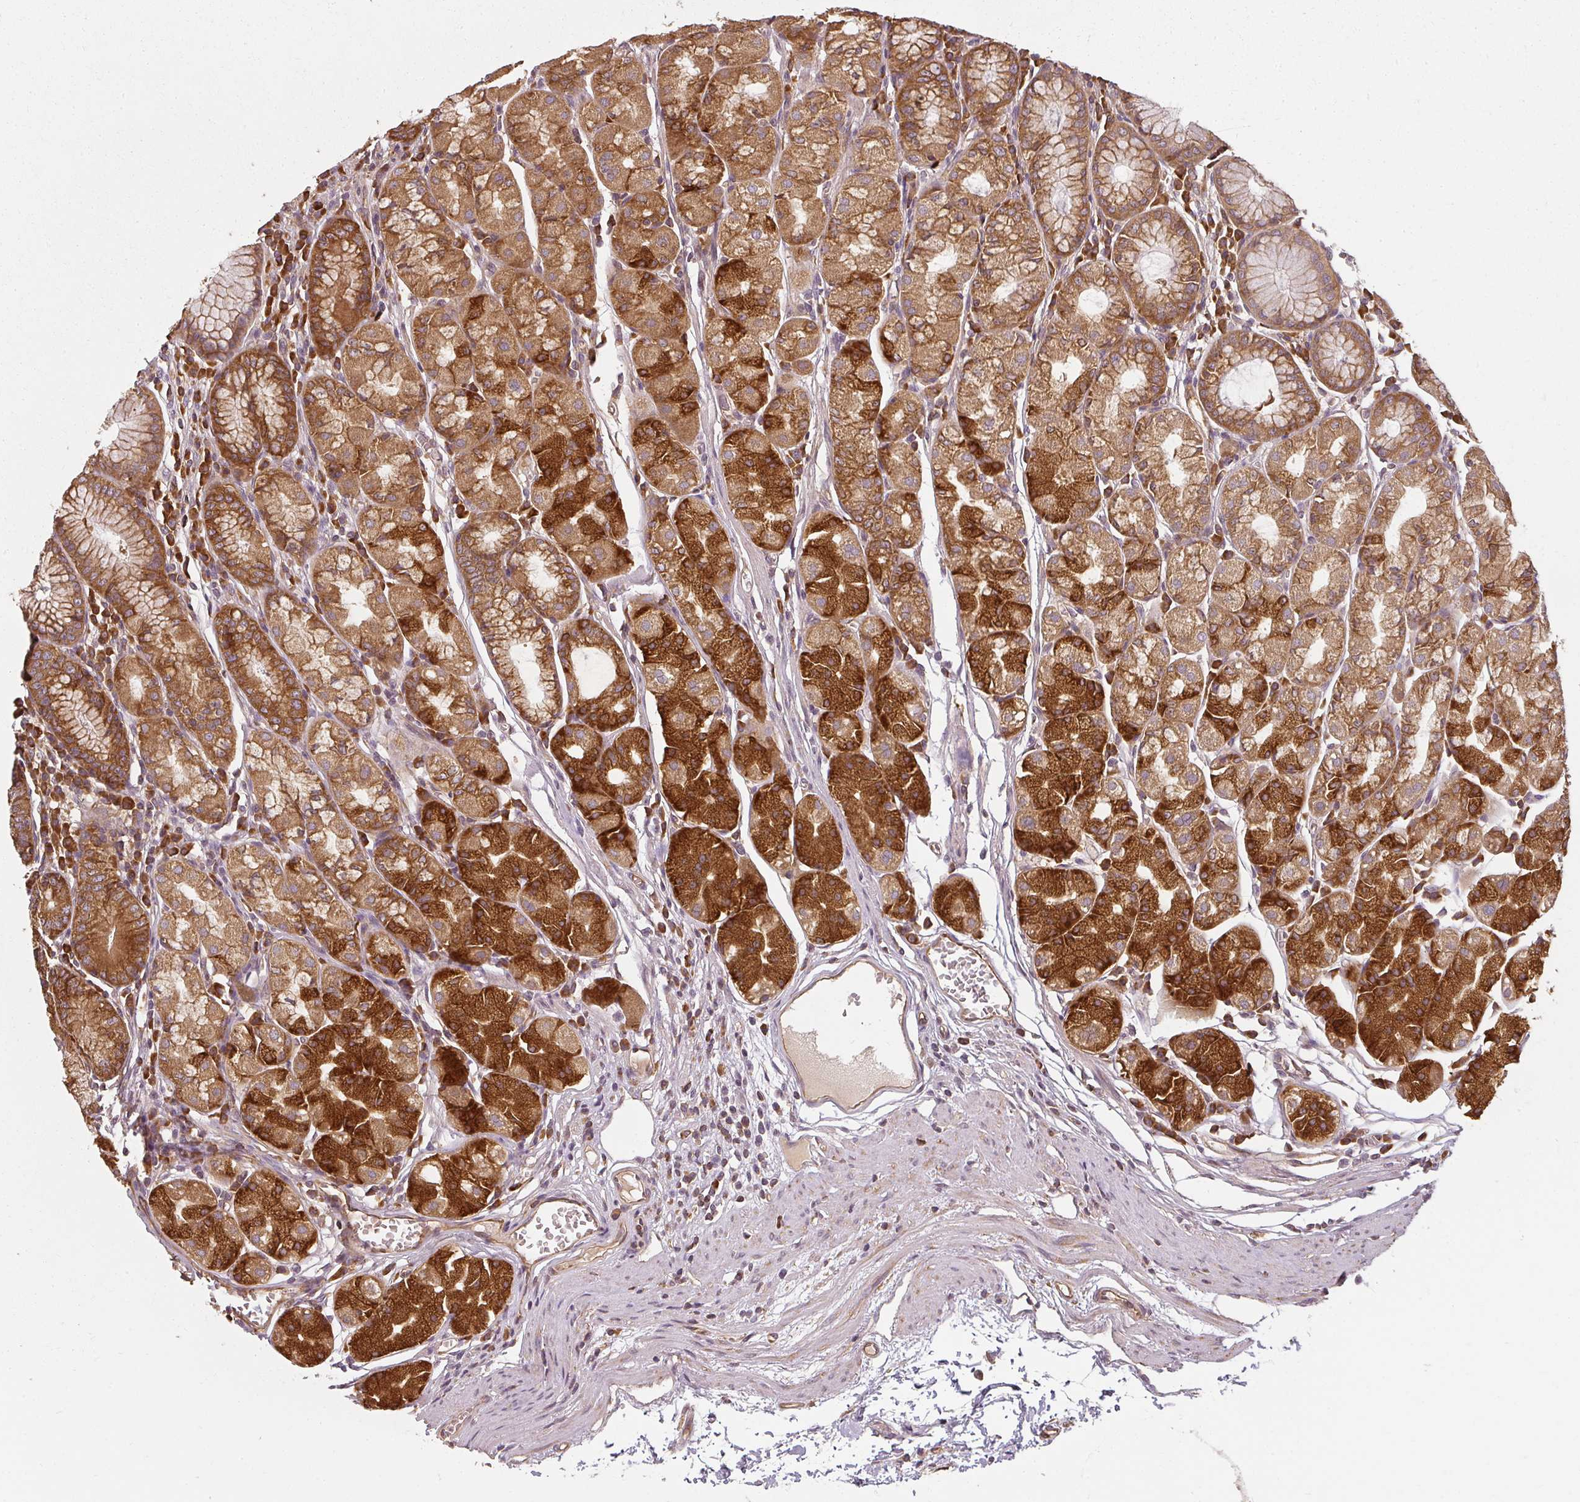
{"staining": {"intensity": "strong", "quantity": ">75%", "location": "cytoplasmic/membranous"}, "tissue": "stomach", "cell_type": "Glandular cells", "image_type": "normal", "snomed": [{"axis": "morphology", "description": "Normal tissue, NOS"}, {"axis": "topography", "description": "Stomach"}], "caption": "Immunohistochemistry (IHC) (DAB) staining of benign stomach shows strong cytoplasmic/membranous protein staining in about >75% of glandular cells.", "gene": "RPL24", "patient": {"sex": "male", "age": 55}}